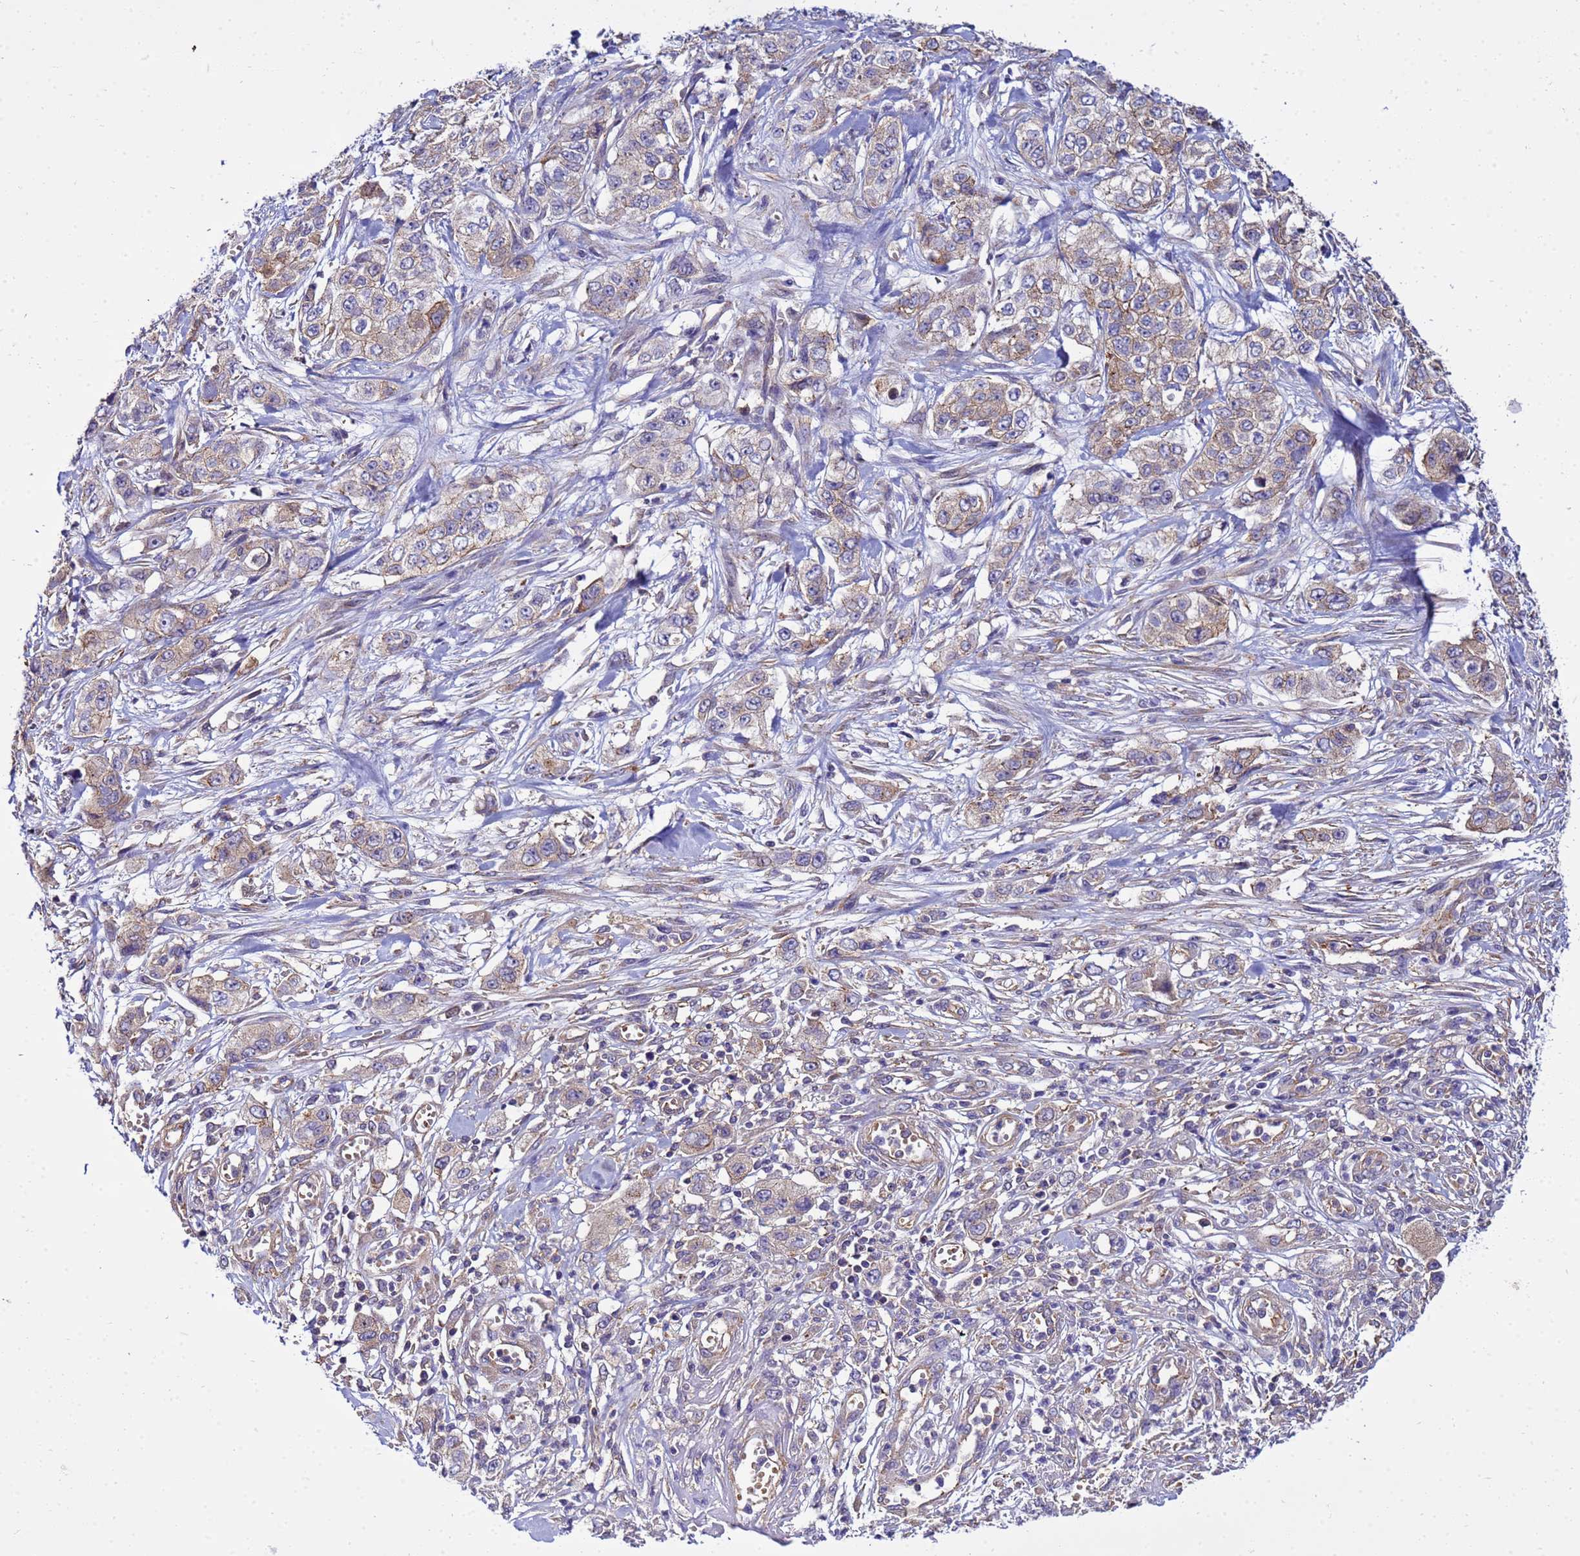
{"staining": {"intensity": "weak", "quantity": ">75%", "location": "cytoplasmic/membranous"}, "tissue": "stomach cancer", "cell_type": "Tumor cells", "image_type": "cancer", "snomed": [{"axis": "morphology", "description": "Adenocarcinoma, NOS"}, {"axis": "topography", "description": "Stomach, upper"}], "caption": "The photomicrograph reveals immunohistochemical staining of stomach adenocarcinoma. There is weak cytoplasmic/membranous staining is seen in about >75% of tumor cells. (Stains: DAB (3,3'-diaminobenzidine) in brown, nuclei in blue, Microscopy: brightfield microscopy at high magnification).", "gene": "PKD1", "patient": {"sex": "male", "age": 62}}